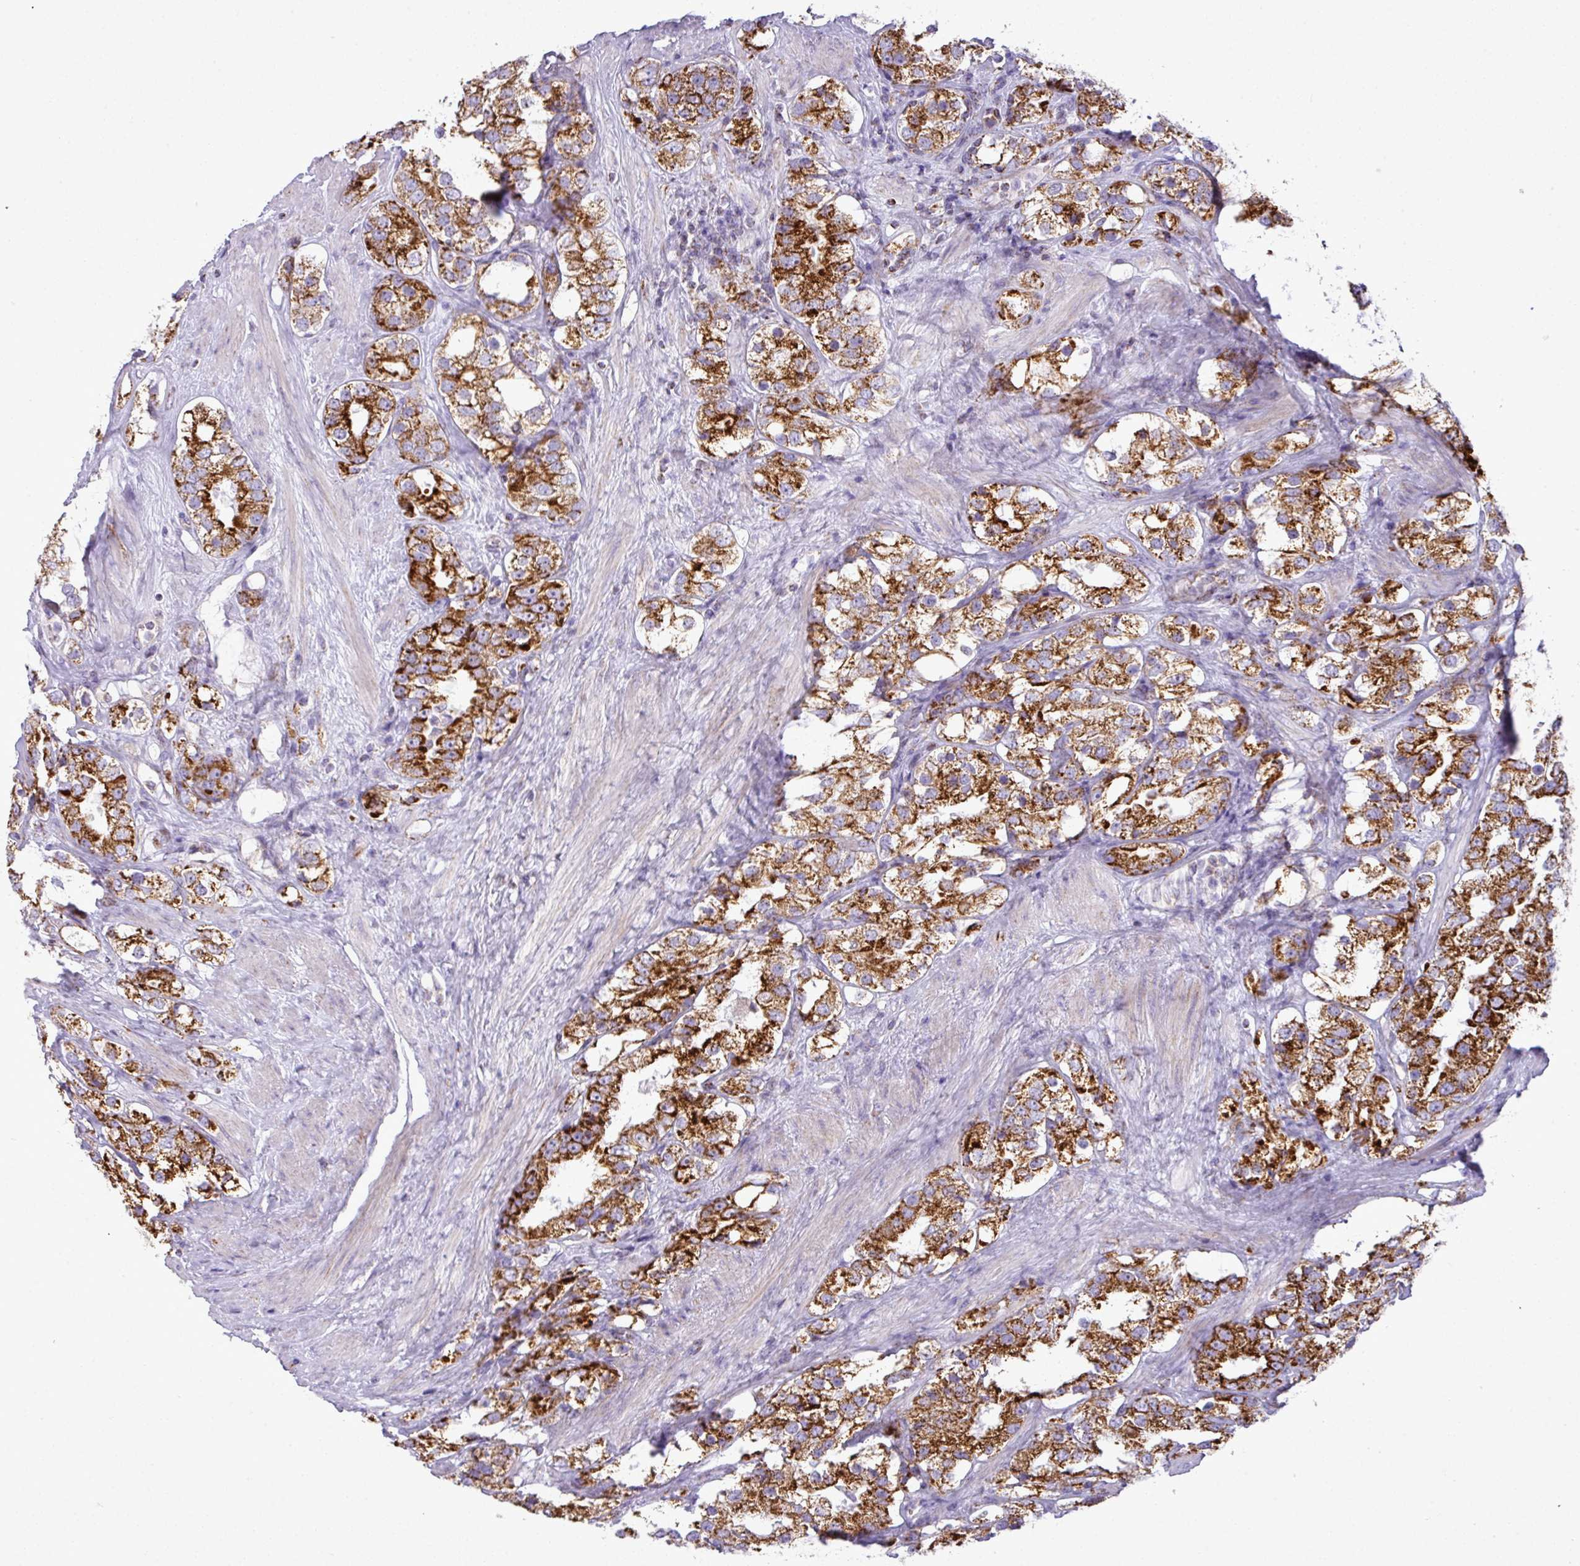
{"staining": {"intensity": "strong", "quantity": ">75%", "location": "cytoplasmic/membranous"}, "tissue": "prostate cancer", "cell_type": "Tumor cells", "image_type": "cancer", "snomed": [{"axis": "morphology", "description": "Adenocarcinoma, NOS"}, {"axis": "topography", "description": "Prostate"}], "caption": "A micrograph showing strong cytoplasmic/membranous positivity in about >75% of tumor cells in prostate cancer (adenocarcinoma), as visualized by brown immunohistochemical staining.", "gene": "ZNF81", "patient": {"sex": "male", "age": 79}}